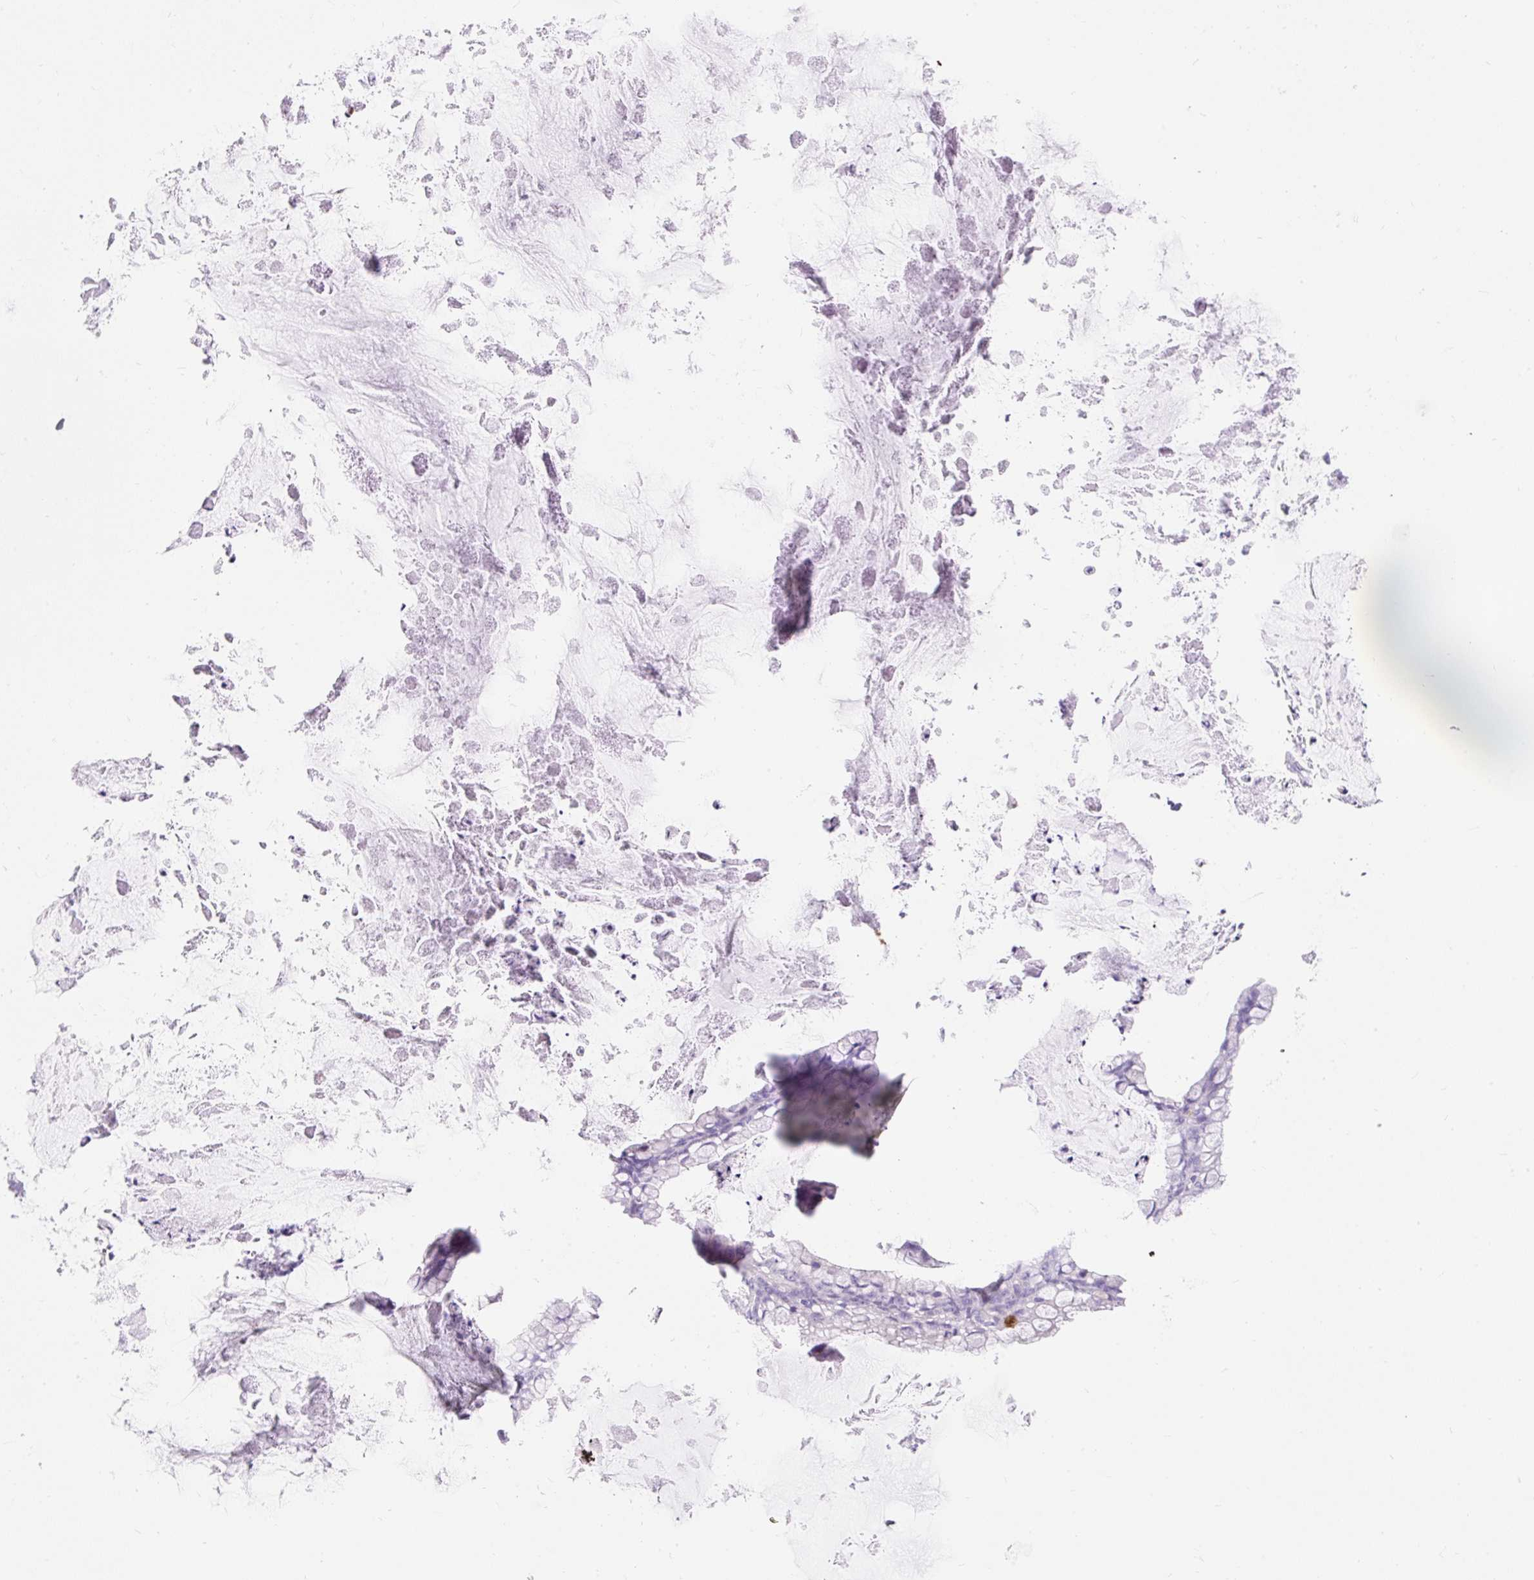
{"staining": {"intensity": "negative", "quantity": "none", "location": "none"}, "tissue": "ovarian cancer", "cell_type": "Tumor cells", "image_type": "cancer", "snomed": [{"axis": "morphology", "description": "Cystadenocarcinoma, mucinous, NOS"}, {"axis": "topography", "description": "Ovary"}], "caption": "Tumor cells are negative for protein expression in human ovarian mucinous cystadenocarcinoma.", "gene": "TMEM150C", "patient": {"sex": "female", "age": 35}}